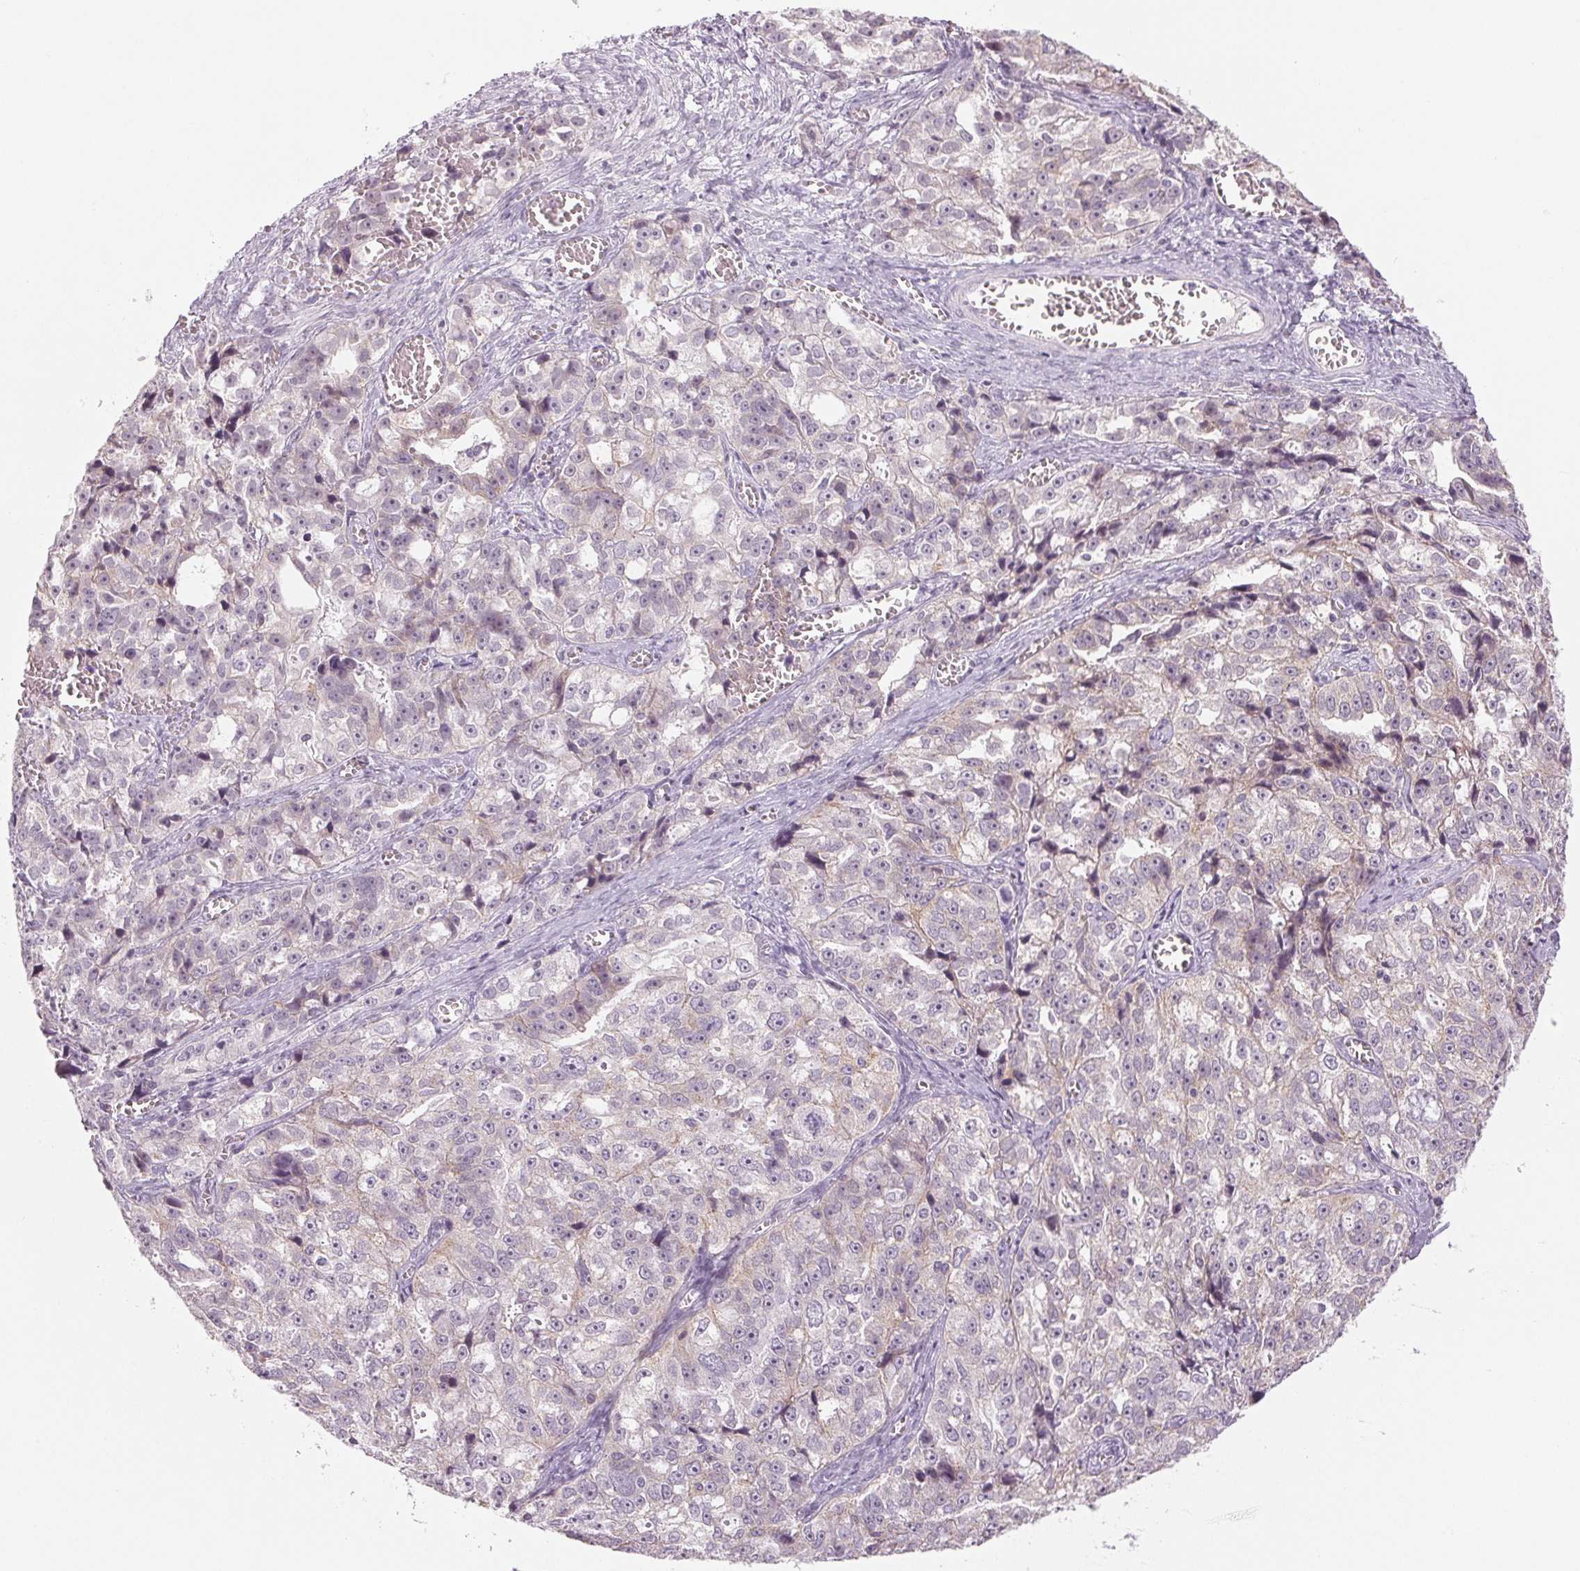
{"staining": {"intensity": "negative", "quantity": "none", "location": "none"}, "tissue": "ovarian cancer", "cell_type": "Tumor cells", "image_type": "cancer", "snomed": [{"axis": "morphology", "description": "Cystadenocarcinoma, serous, NOS"}, {"axis": "topography", "description": "Ovary"}], "caption": "High power microscopy photomicrograph of an immunohistochemistry (IHC) histopathology image of serous cystadenocarcinoma (ovarian), revealing no significant expression in tumor cells. (DAB (3,3'-diaminobenzidine) IHC visualized using brightfield microscopy, high magnification).", "gene": "EHHADH", "patient": {"sex": "female", "age": 51}}